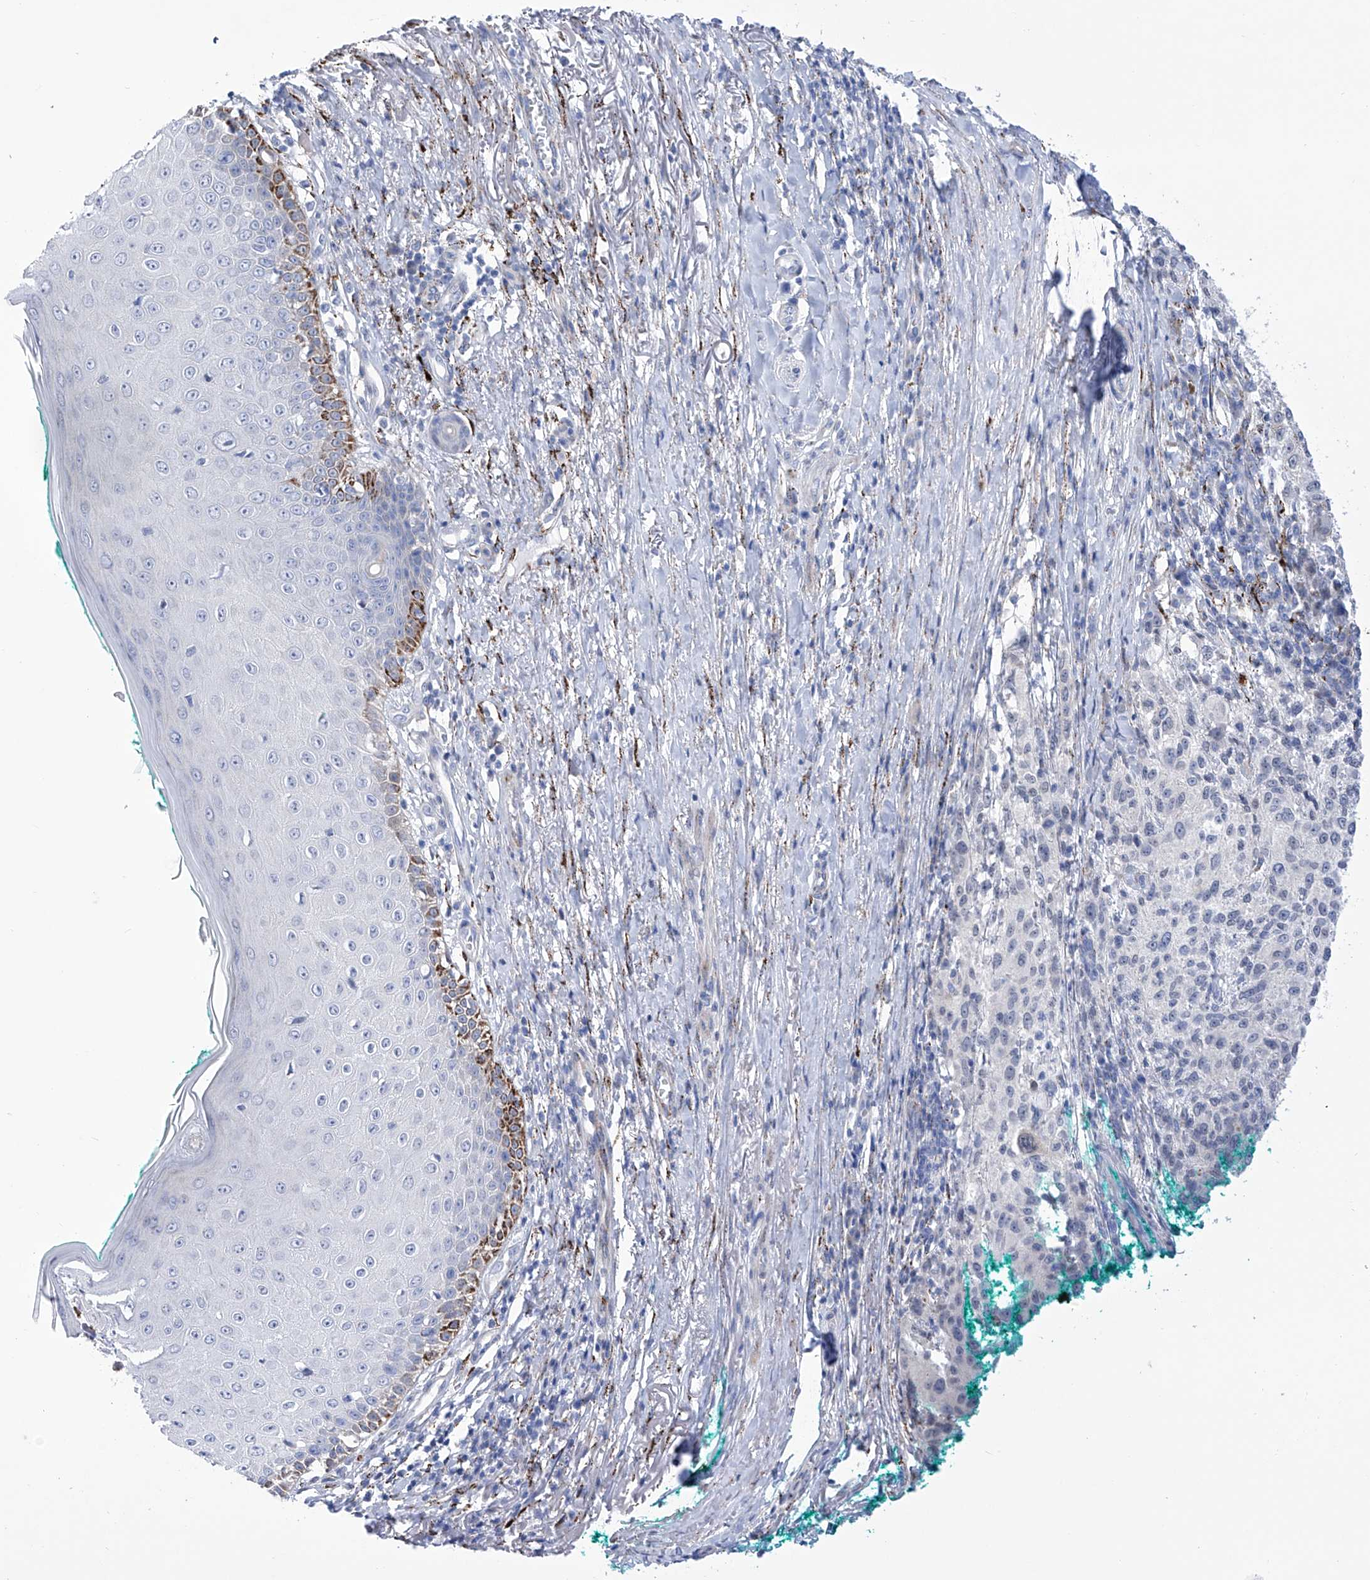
{"staining": {"intensity": "negative", "quantity": "none", "location": "none"}, "tissue": "melanoma", "cell_type": "Tumor cells", "image_type": "cancer", "snomed": [{"axis": "morphology", "description": "Necrosis, NOS"}, {"axis": "morphology", "description": "Malignant melanoma, NOS"}, {"axis": "topography", "description": "Skin"}], "caption": "A high-resolution micrograph shows immunohistochemistry staining of malignant melanoma, which shows no significant positivity in tumor cells. (Brightfield microscopy of DAB (3,3'-diaminobenzidine) immunohistochemistry (IHC) at high magnification).", "gene": "C1orf87", "patient": {"sex": "female", "age": 87}}